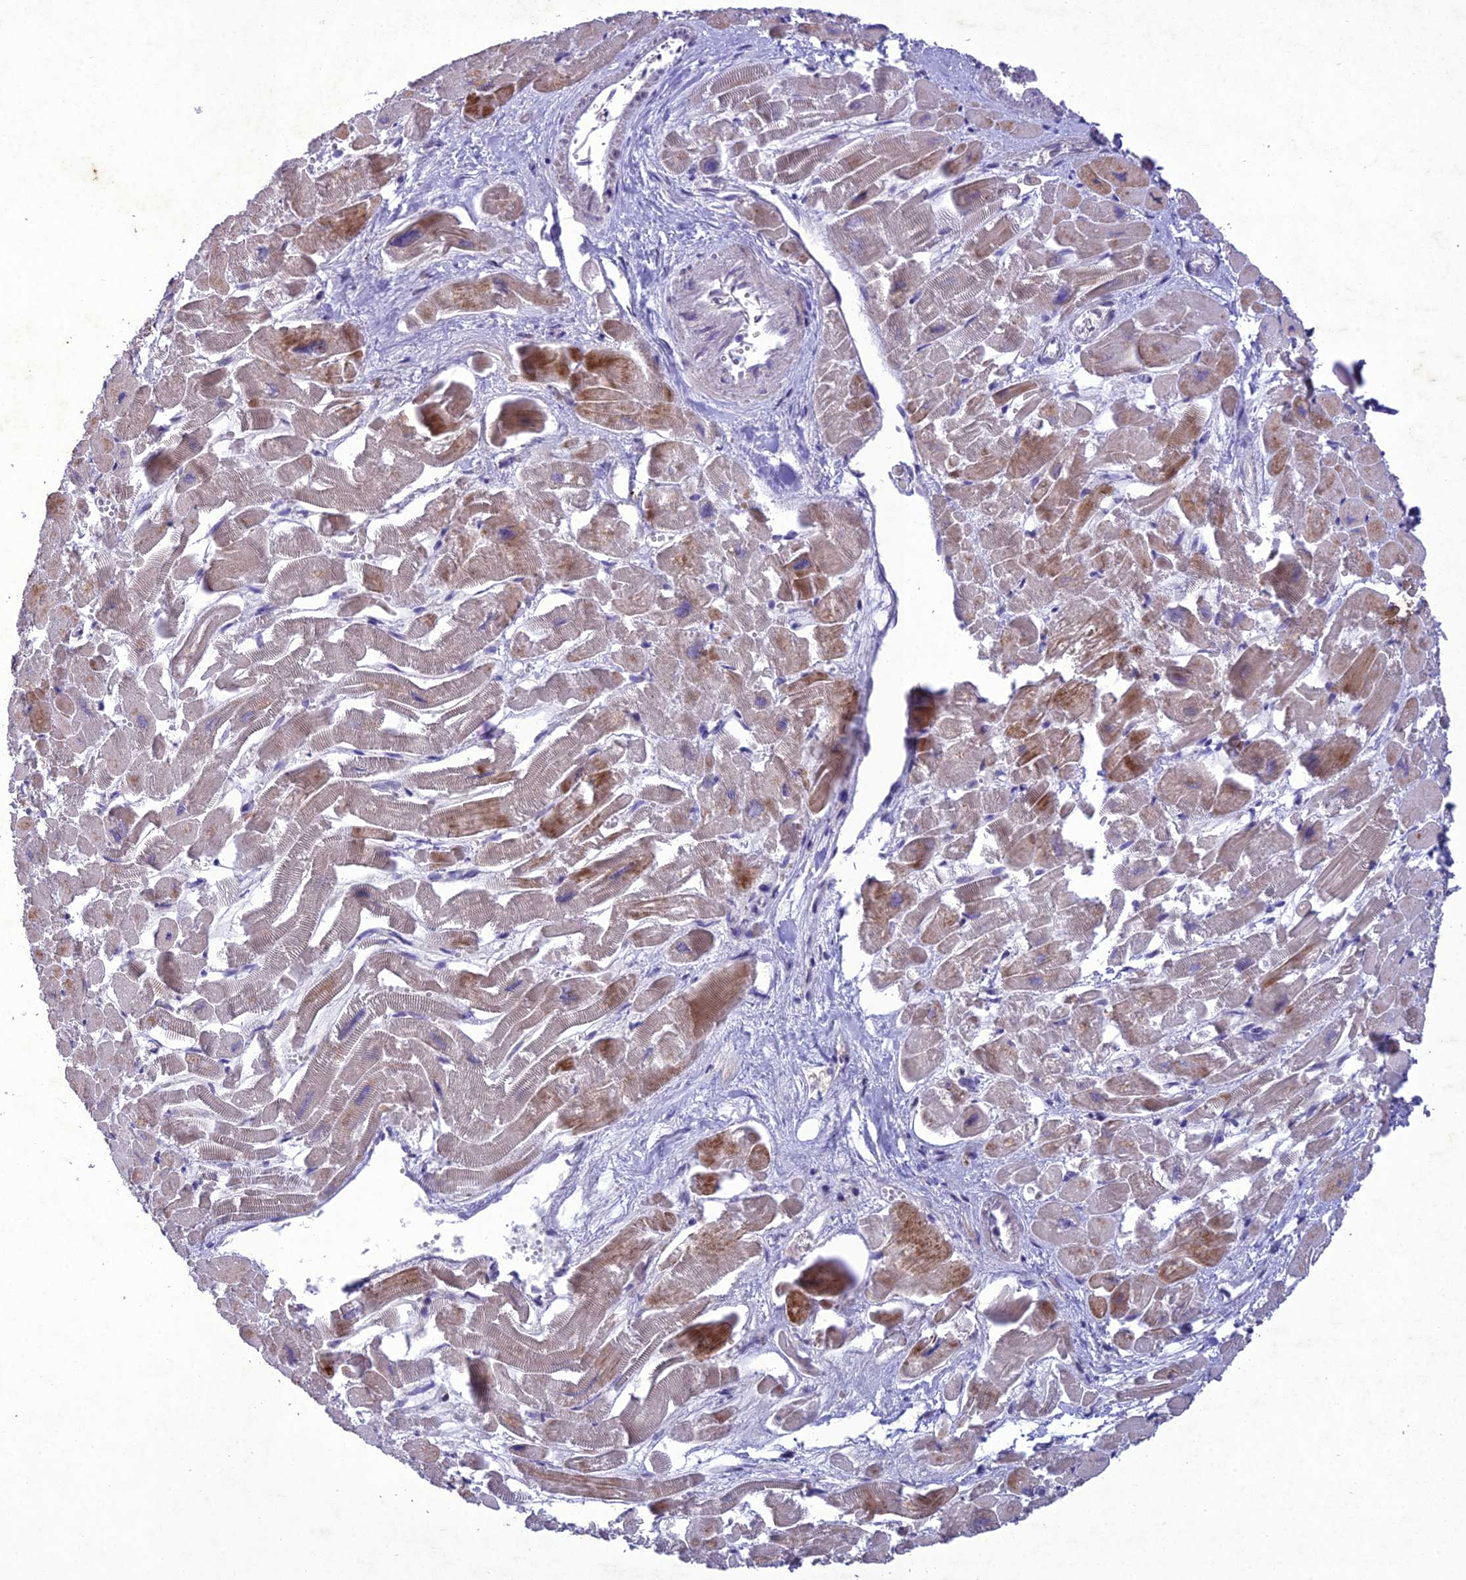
{"staining": {"intensity": "moderate", "quantity": "25%-75%", "location": "cytoplasmic/membranous"}, "tissue": "heart muscle", "cell_type": "Cardiomyocytes", "image_type": "normal", "snomed": [{"axis": "morphology", "description": "Normal tissue, NOS"}, {"axis": "topography", "description": "Heart"}], "caption": "Protein staining of benign heart muscle exhibits moderate cytoplasmic/membranous staining in approximately 25%-75% of cardiomyocytes. Using DAB (brown) and hematoxylin (blue) stains, captured at high magnification using brightfield microscopy.", "gene": "ANKRD52", "patient": {"sex": "male", "age": 54}}